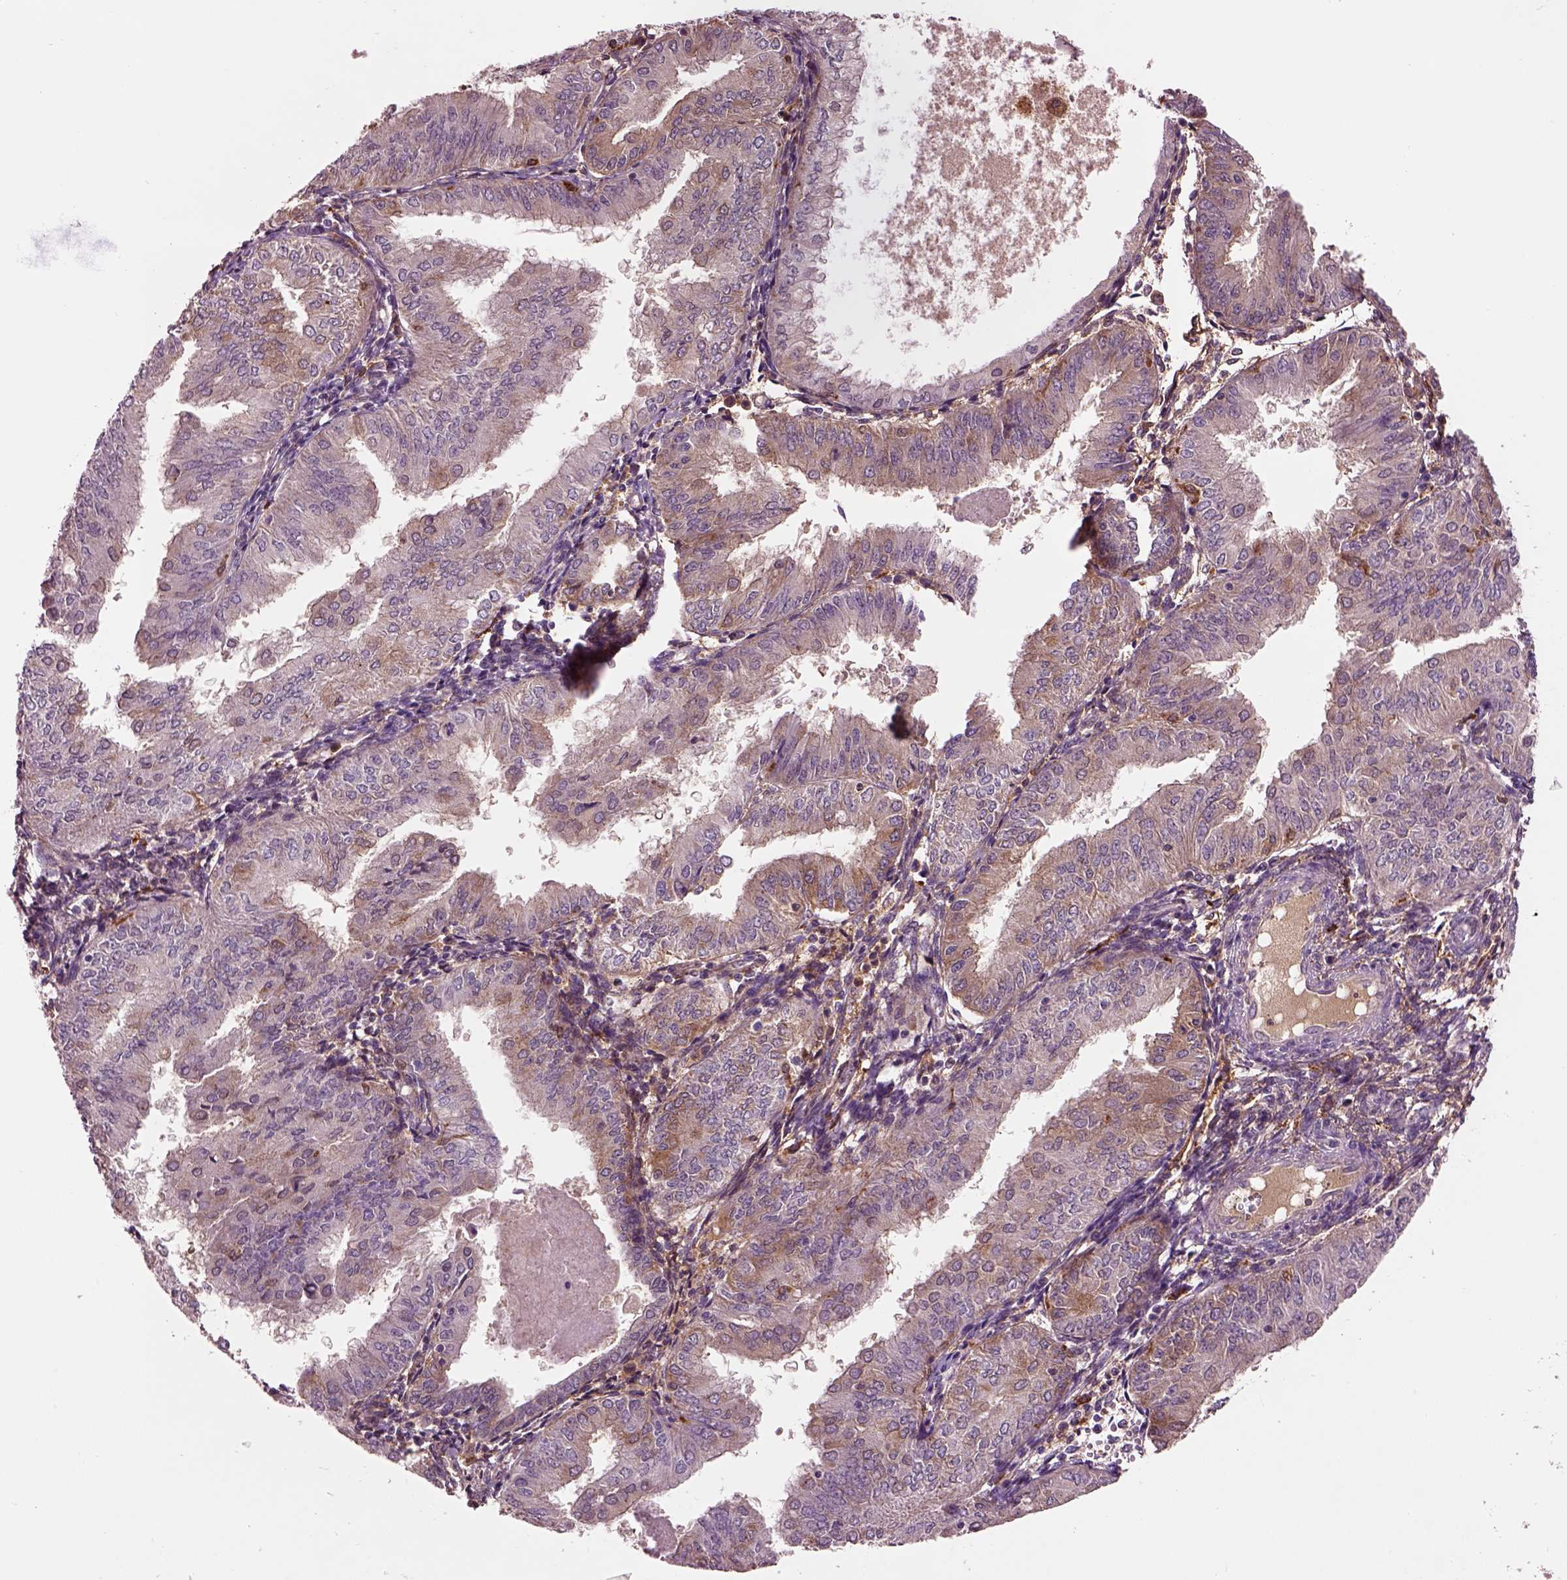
{"staining": {"intensity": "moderate", "quantity": "<25%", "location": "cytoplasmic/membranous"}, "tissue": "endometrial cancer", "cell_type": "Tumor cells", "image_type": "cancer", "snomed": [{"axis": "morphology", "description": "Adenocarcinoma, NOS"}, {"axis": "topography", "description": "Endometrium"}], "caption": "This photomicrograph demonstrates immunohistochemistry staining of endometrial adenocarcinoma, with low moderate cytoplasmic/membranous positivity in about <25% of tumor cells.", "gene": "MDP1", "patient": {"sex": "female", "age": 53}}